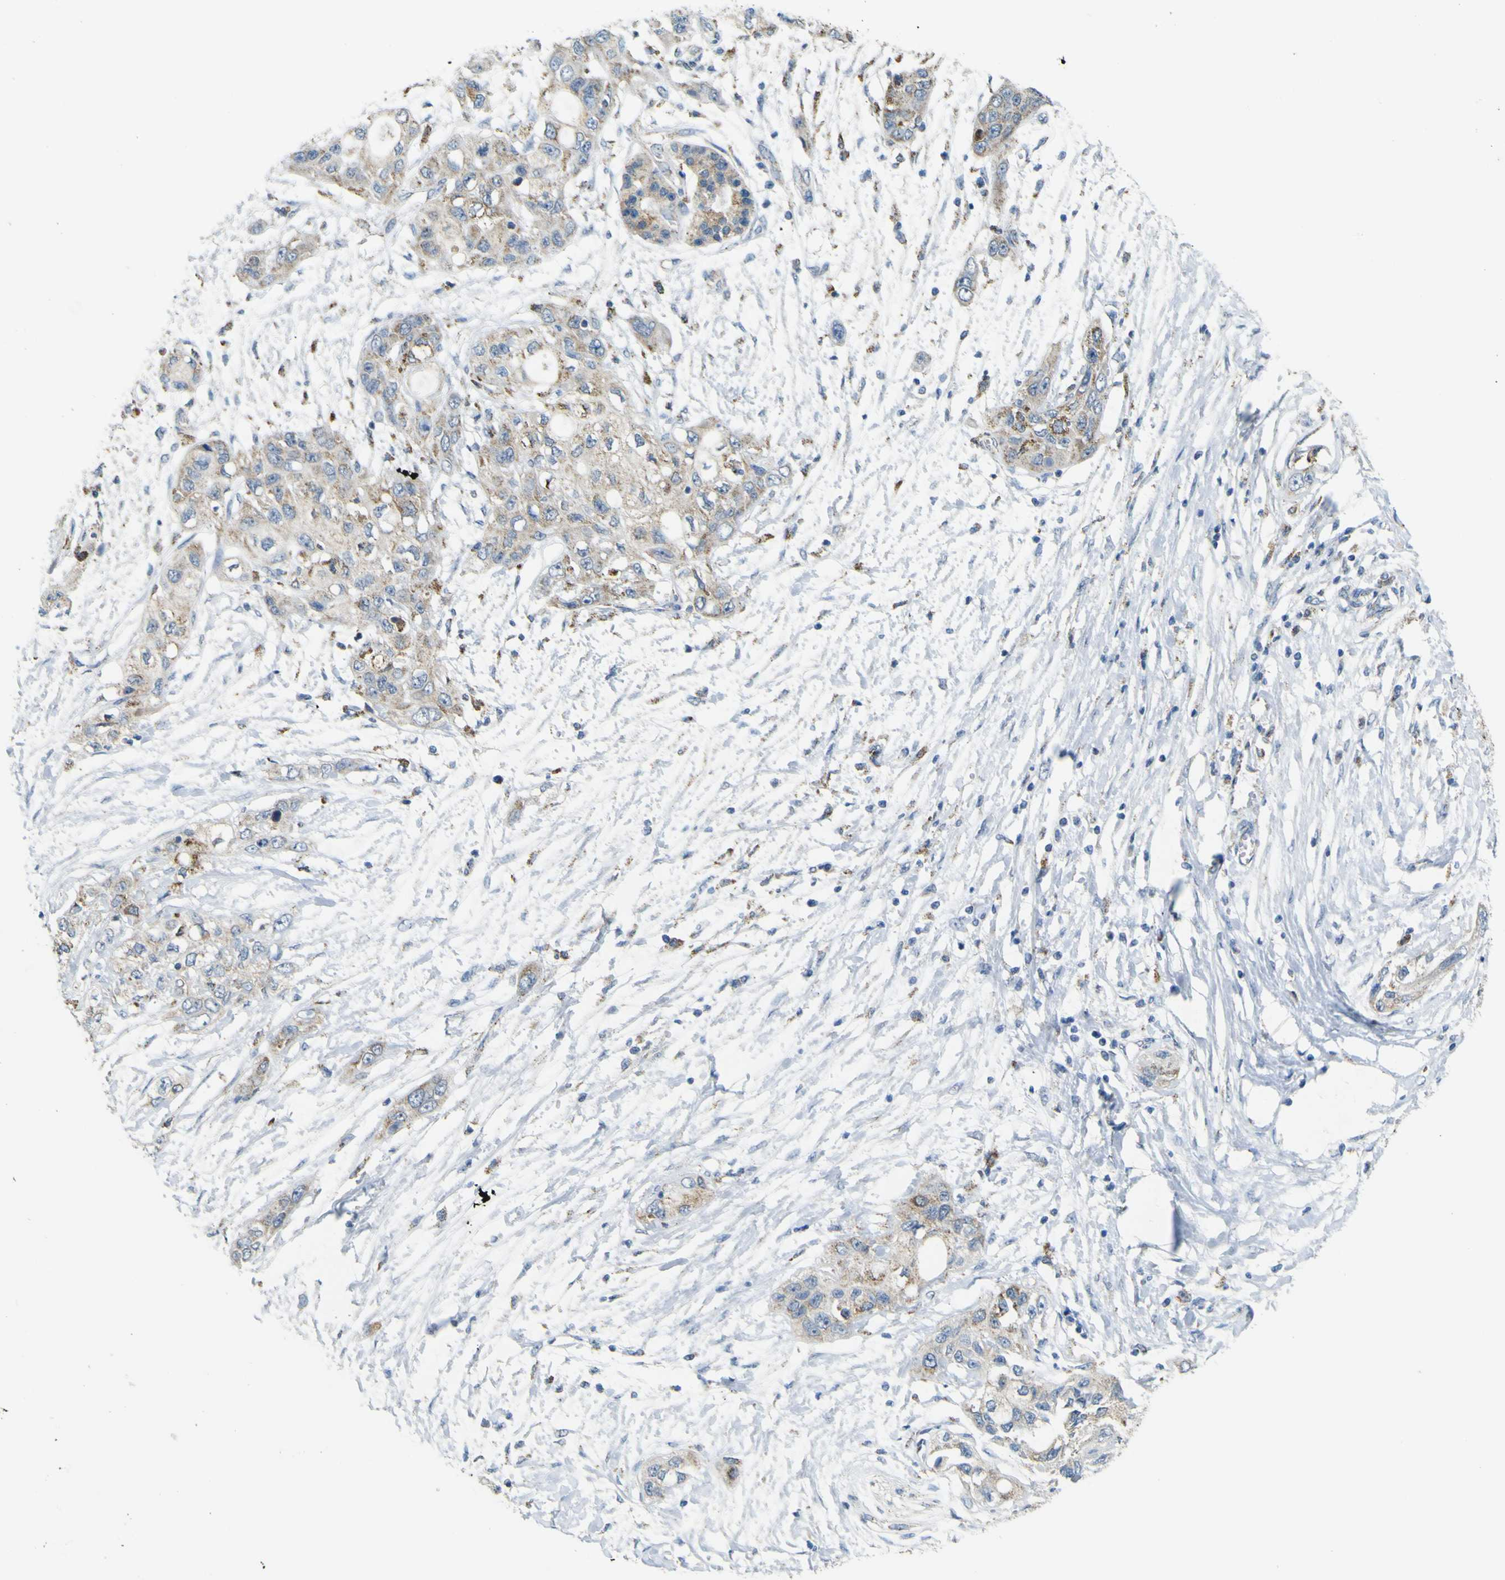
{"staining": {"intensity": "moderate", "quantity": "25%-75%", "location": "cytoplasmic/membranous"}, "tissue": "pancreatic cancer", "cell_type": "Tumor cells", "image_type": "cancer", "snomed": [{"axis": "morphology", "description": "Adenocarcinoma, NOS"}, {"axis": "topography", "description": "Pancreas"}], "caption": "Pancreatic cancer stained for a protein demonstrates moderate cytoplasmic/membranous positivity in tumor cells.", "gene": "ACBD5", "patient": {"sex": "female", "age": 70}}